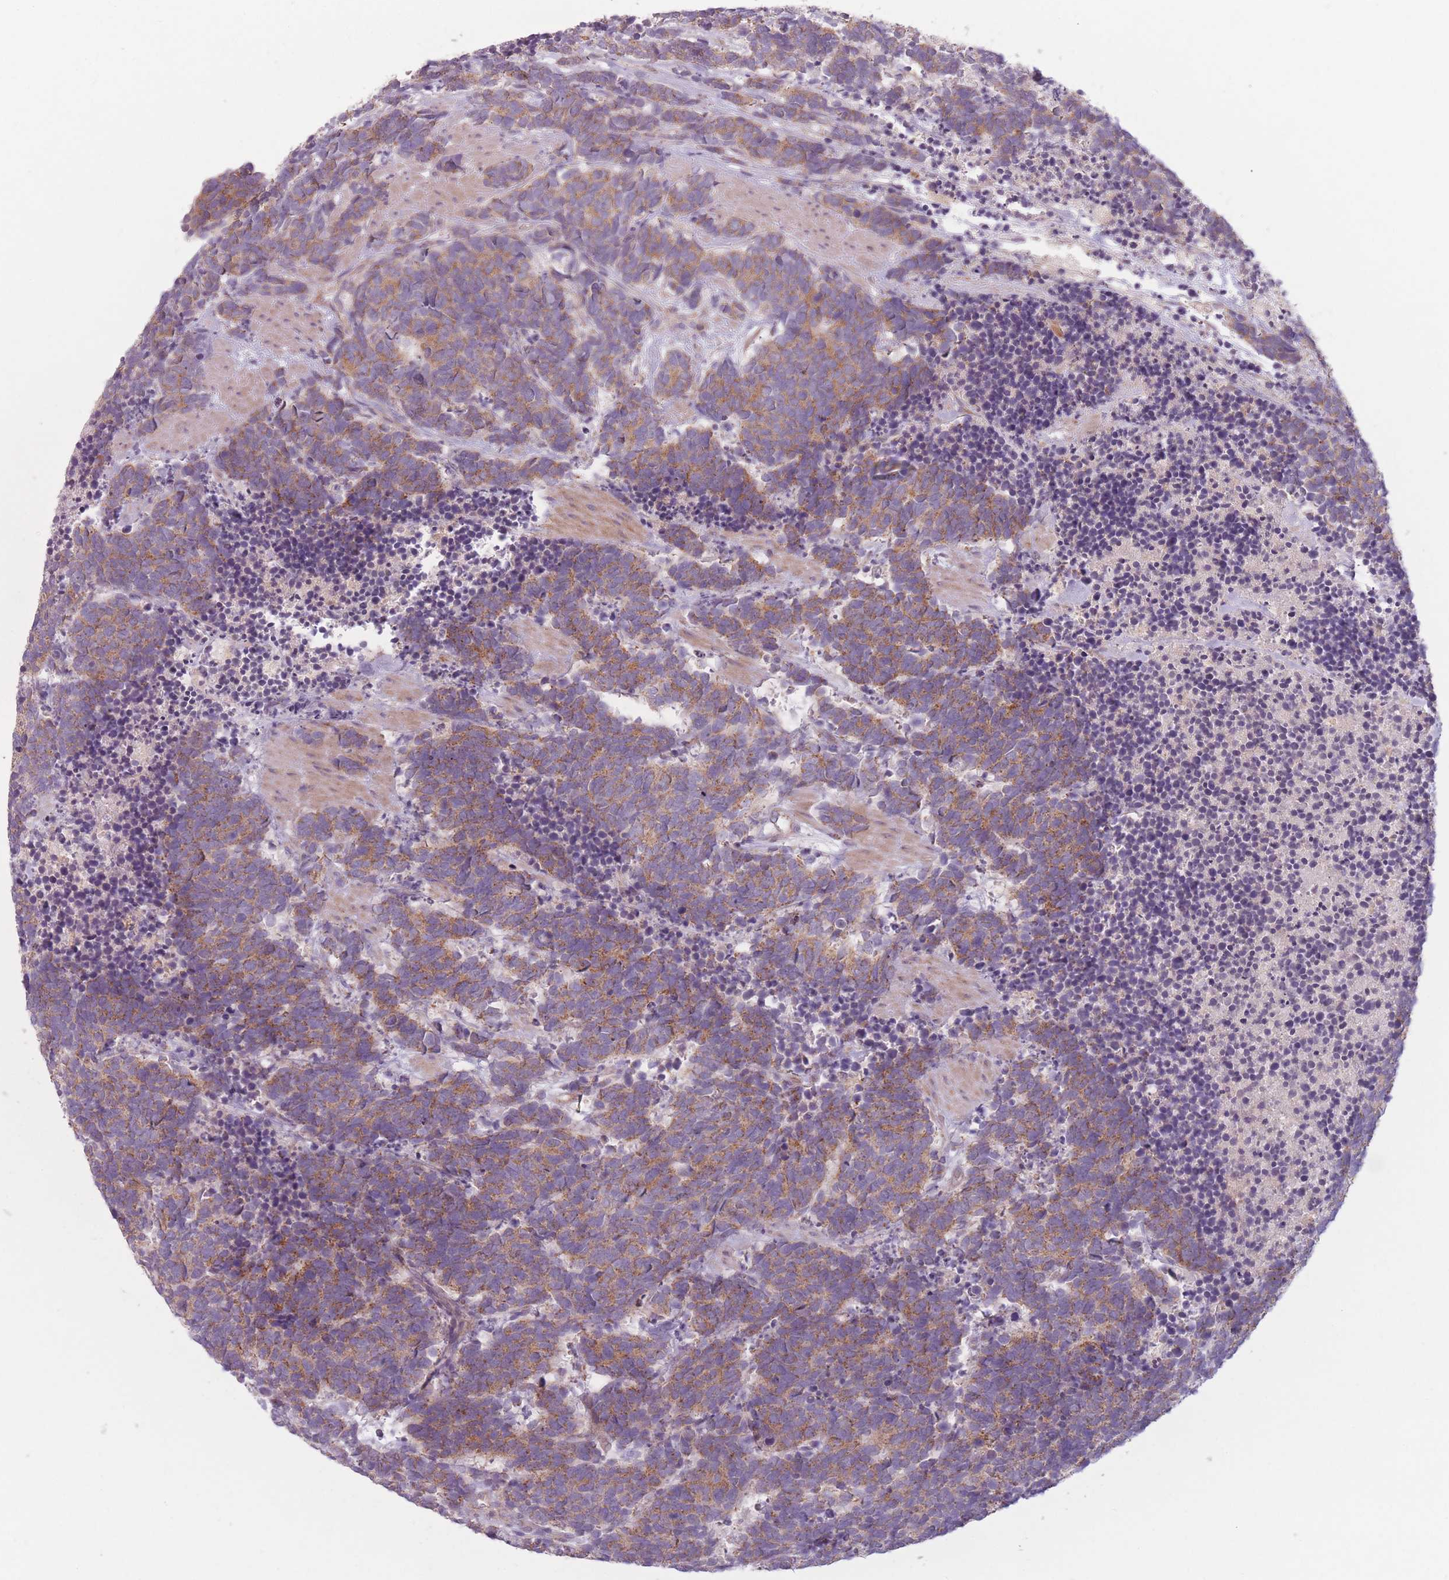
{"staining": {"intensity": "moderate", "quantity": ">75%", "location": "cytoplasmic/membranous"}, "tissue": "carcinoid", "cell_type": "Tumor cells", "image_type": "cancer", "snomed": [{"axis": "morphology", "description": "Carcinoma, NOS"}, {"axis": "morphology", "description": "Carcinoid, malignant, NOS"}, {"axis": "topography", "description": "Prostate"}], "caption": "This photomicrograph displays IHC staining of human carcinoid, with medium moderate cytoplasmic/membranous staining in approximately >75% of tumor cells.", "gene": "NT5DC2", "patient": {"sex": "male", "age": 57}}